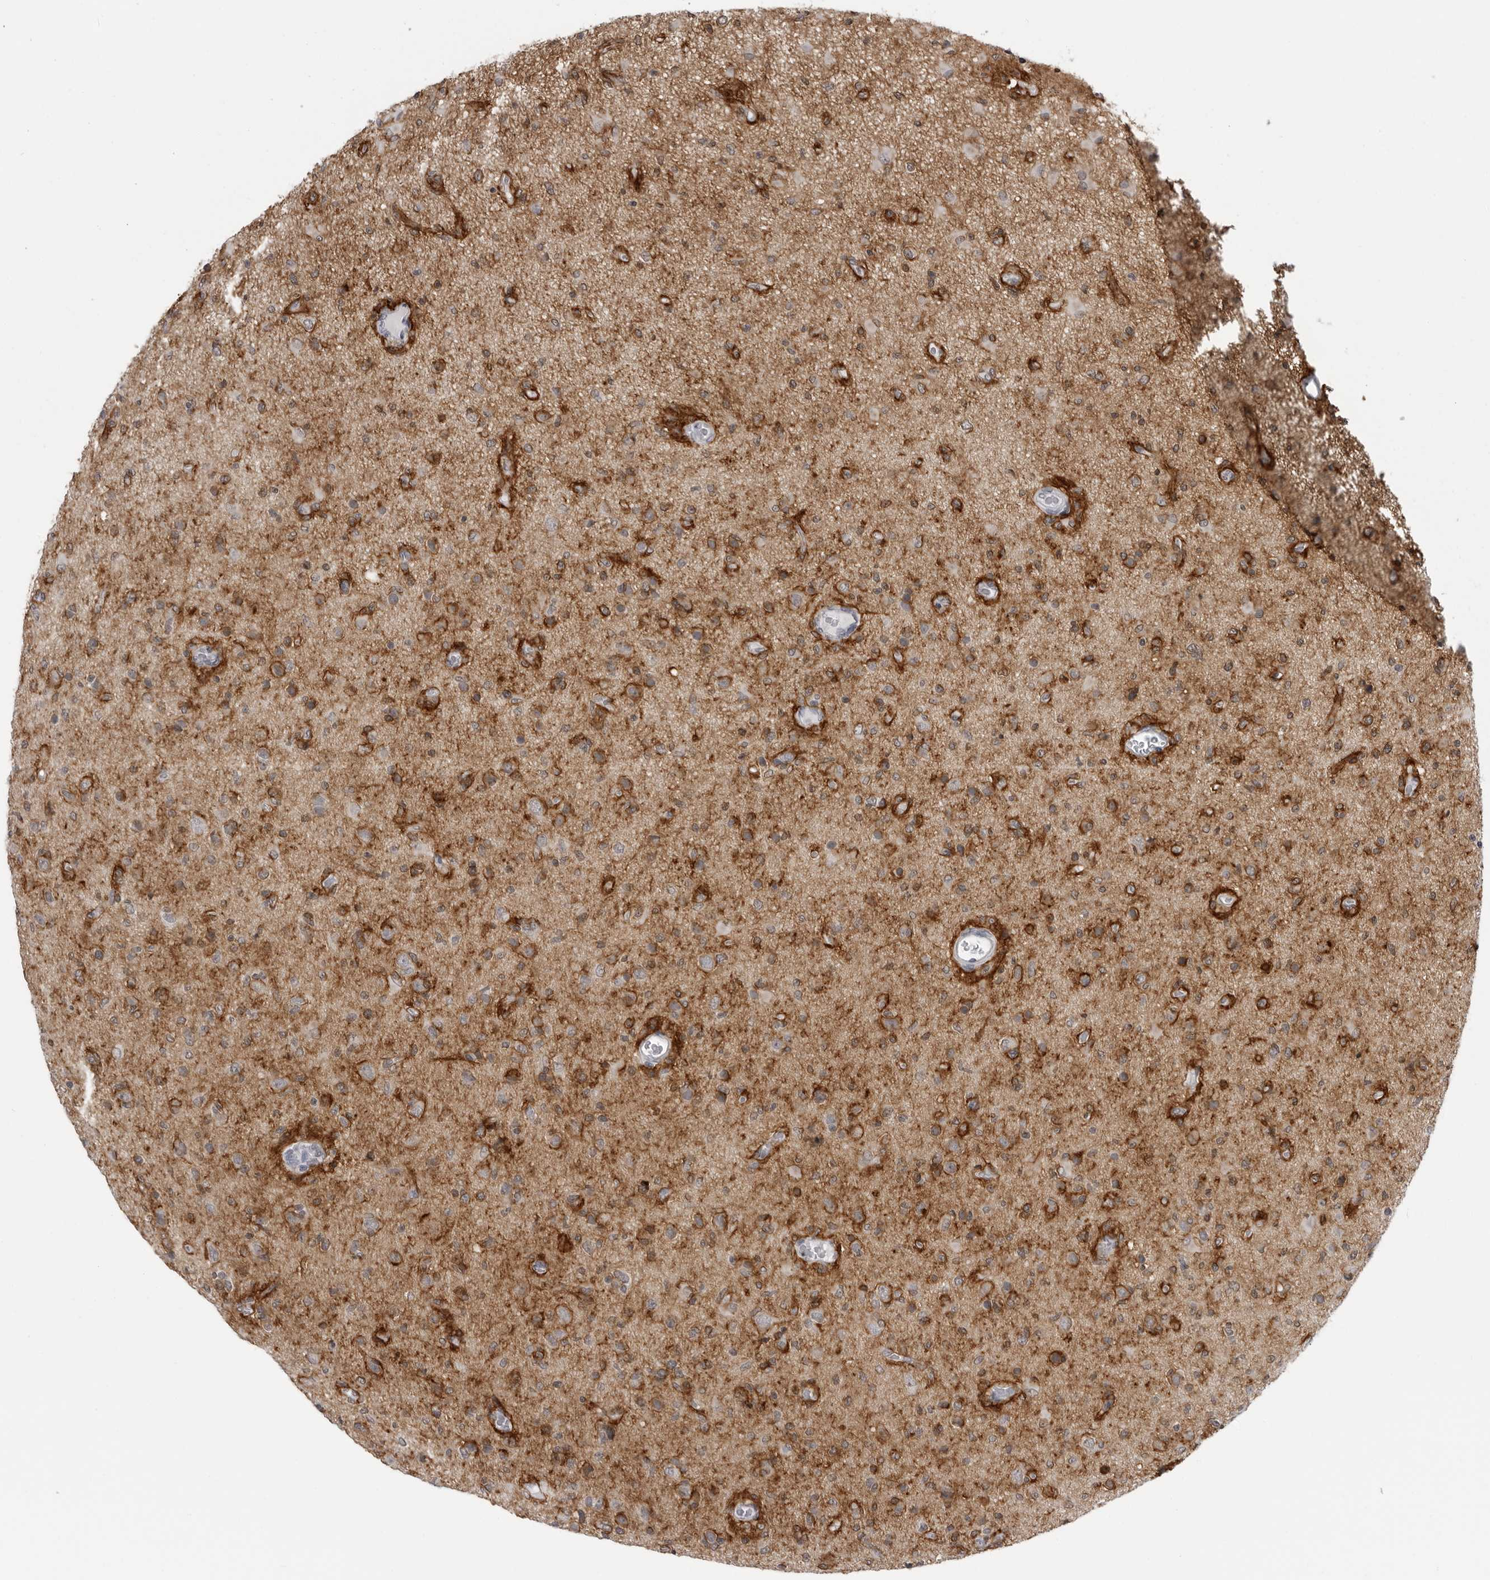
{"staining": {"intensity": "moderate", "quantity": "25%-75%", "location": "cytoplasmic/membranous"}, "tissue": "glioma", "cell_type": "Tumor cells", "image_type": "cancer", "snomed": [{"axis": "morphology", "description": "Glioma, malignant, High grade"}, {"axis": "topography", "description": "Brain"}], "caption": "High-magnification brightfield microscopy of glioma stained with DAB (brown) and counterstained with hematoxylin (blue). tumor cells exhibit moderate cytoplasmic/membranous positivity is seen in approximately25%-75% of cells. (DAB = brown stain, brightfield microscopy at high magnification).", "gene": "HEPACAM", "patient": {"sex": "female", "age": 57}}